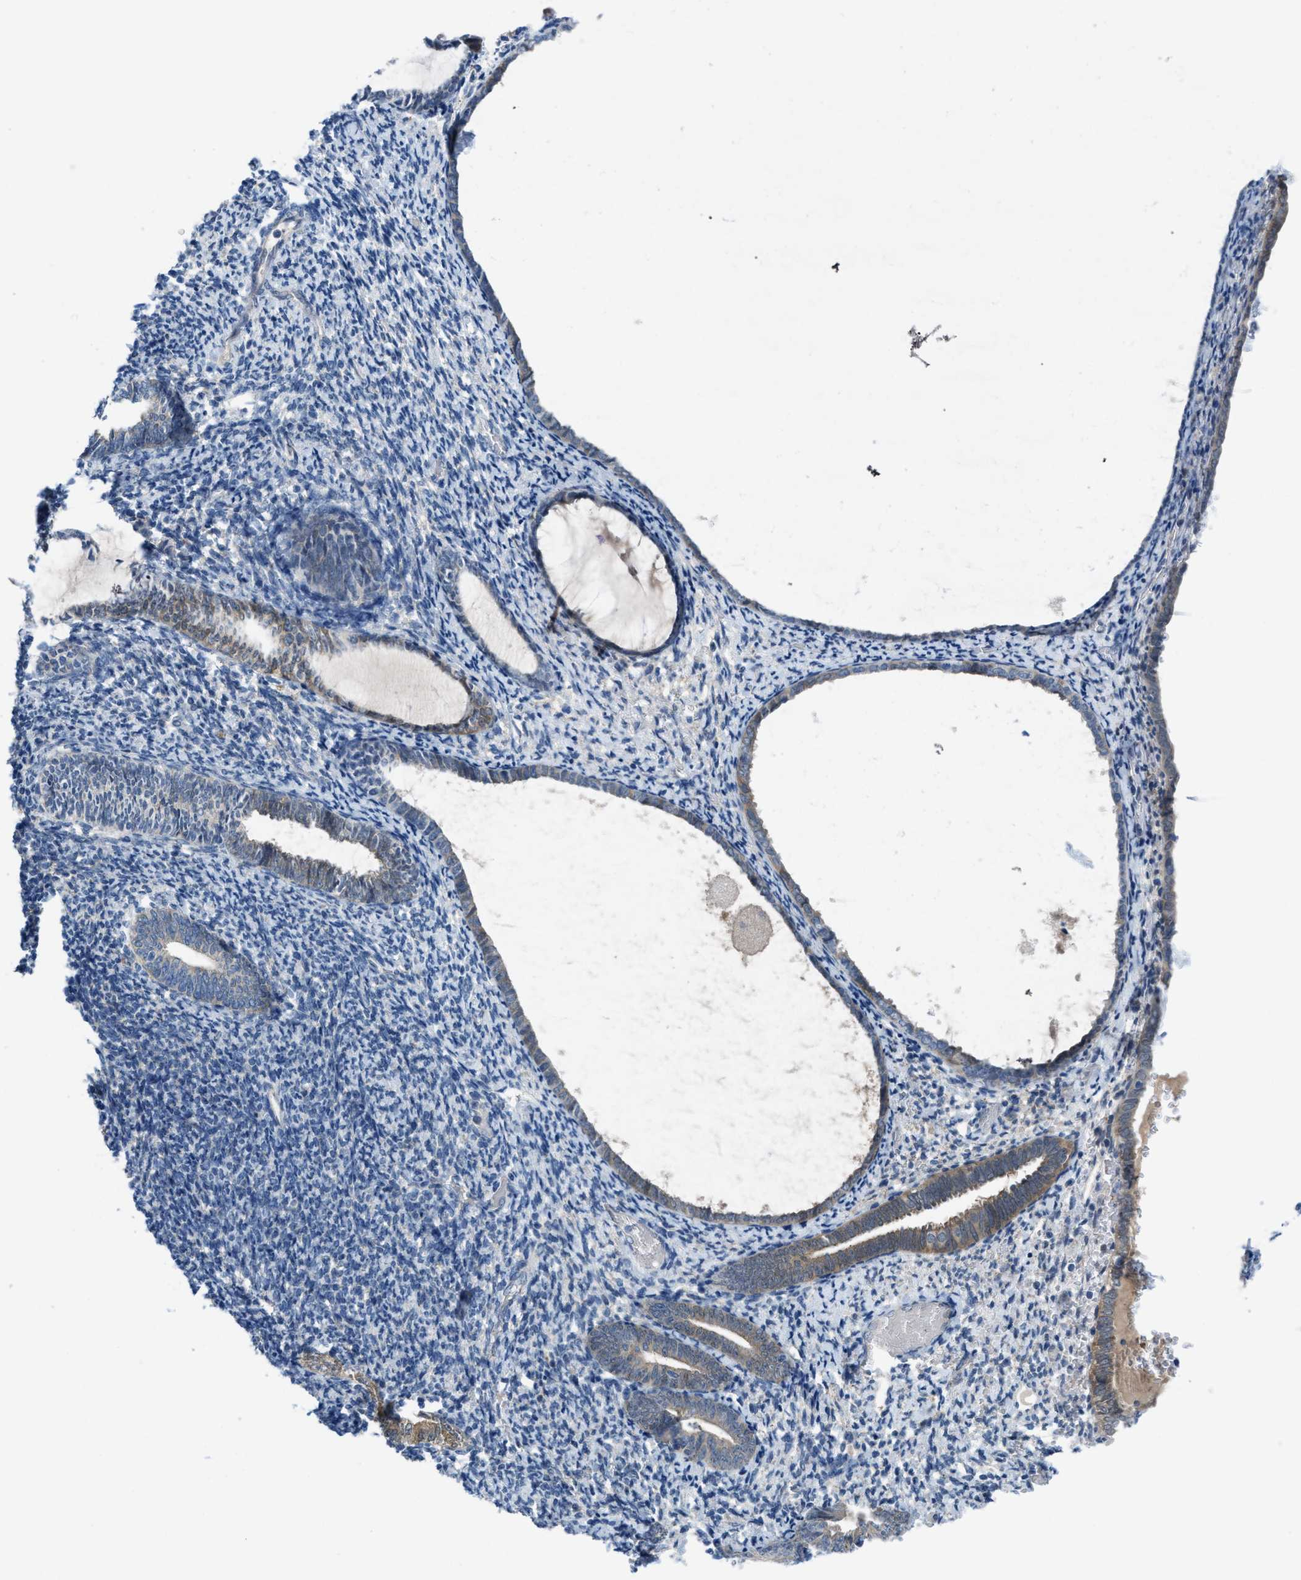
{"staining": {"intensity": "negative", "quantity": "none", "location": "none"}, "tissue": "endometrium", "cell_type": "Cells in endometrial stroma", "image_type": "normal", "snomed": [{"axis": "morphology", "description": "Normal tissue, NOS"}, {"axis": "topography", "description": "Endometrium"}], "caption": "Immunohistochemical staining of unremarkable endometrium demonstrates no significant staining in cells in endometrial stroma.", "gene": "BAZ2B", "patient": {"sex": "female", "age": 66}}